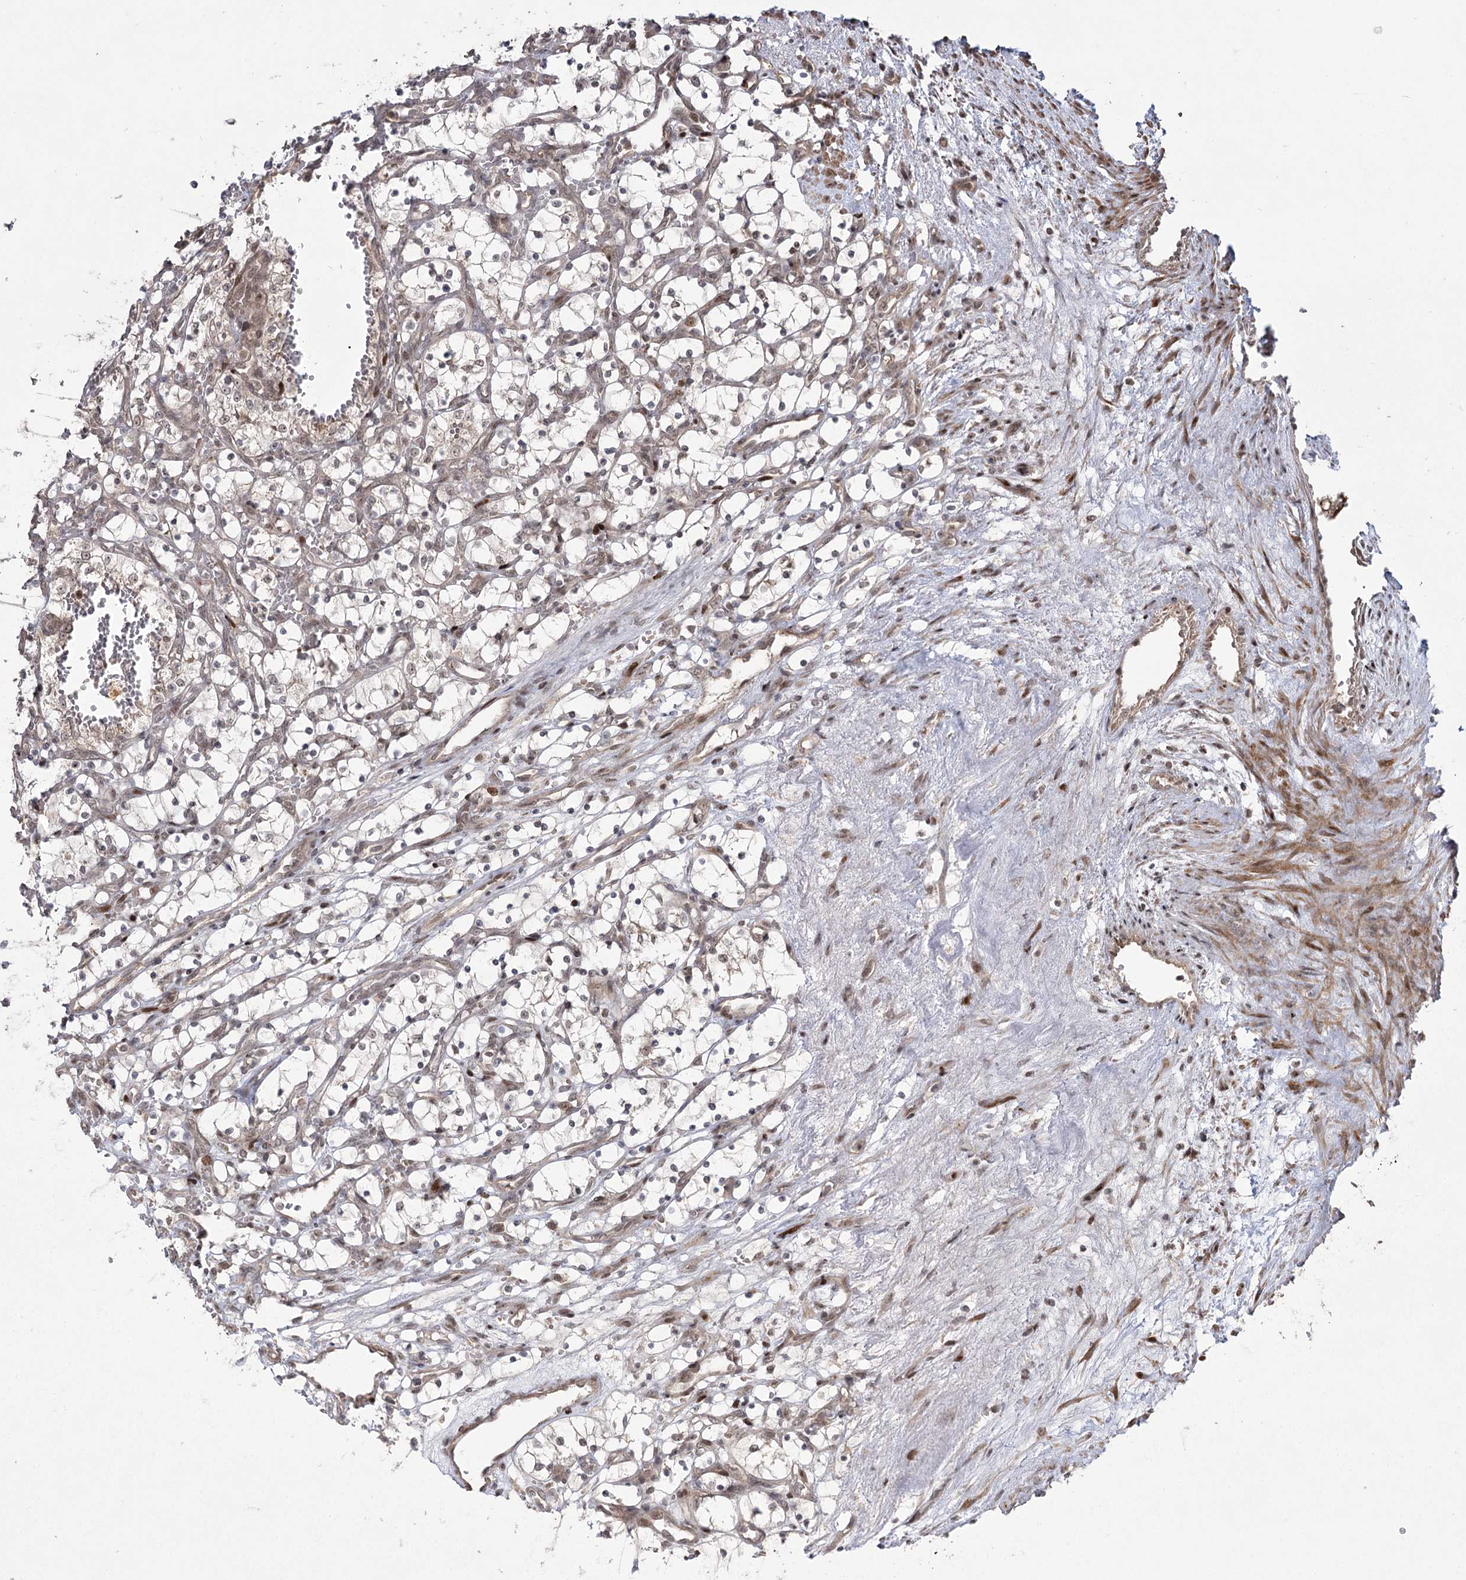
{"staining": {"intensity": "moderate", "quantity": "<25%", "location": "nuclear"}, "tissue": "renal cancer", "cell_type": "Tumor cells", "image_type": "cancer", "snomed": [{"axis": "morphology", "description": "Adenocarcinoma, NOS"}, {"axis": "topography", "description": "Kidney"}], "caption": "Renal adenocarcinoma tissue displays moderate nuclear positivity in about <25% of tumor cells, visualized by immunohistochemistry.", "gene": "HELQ", "patient": {"sex": "female", "age": 69}}